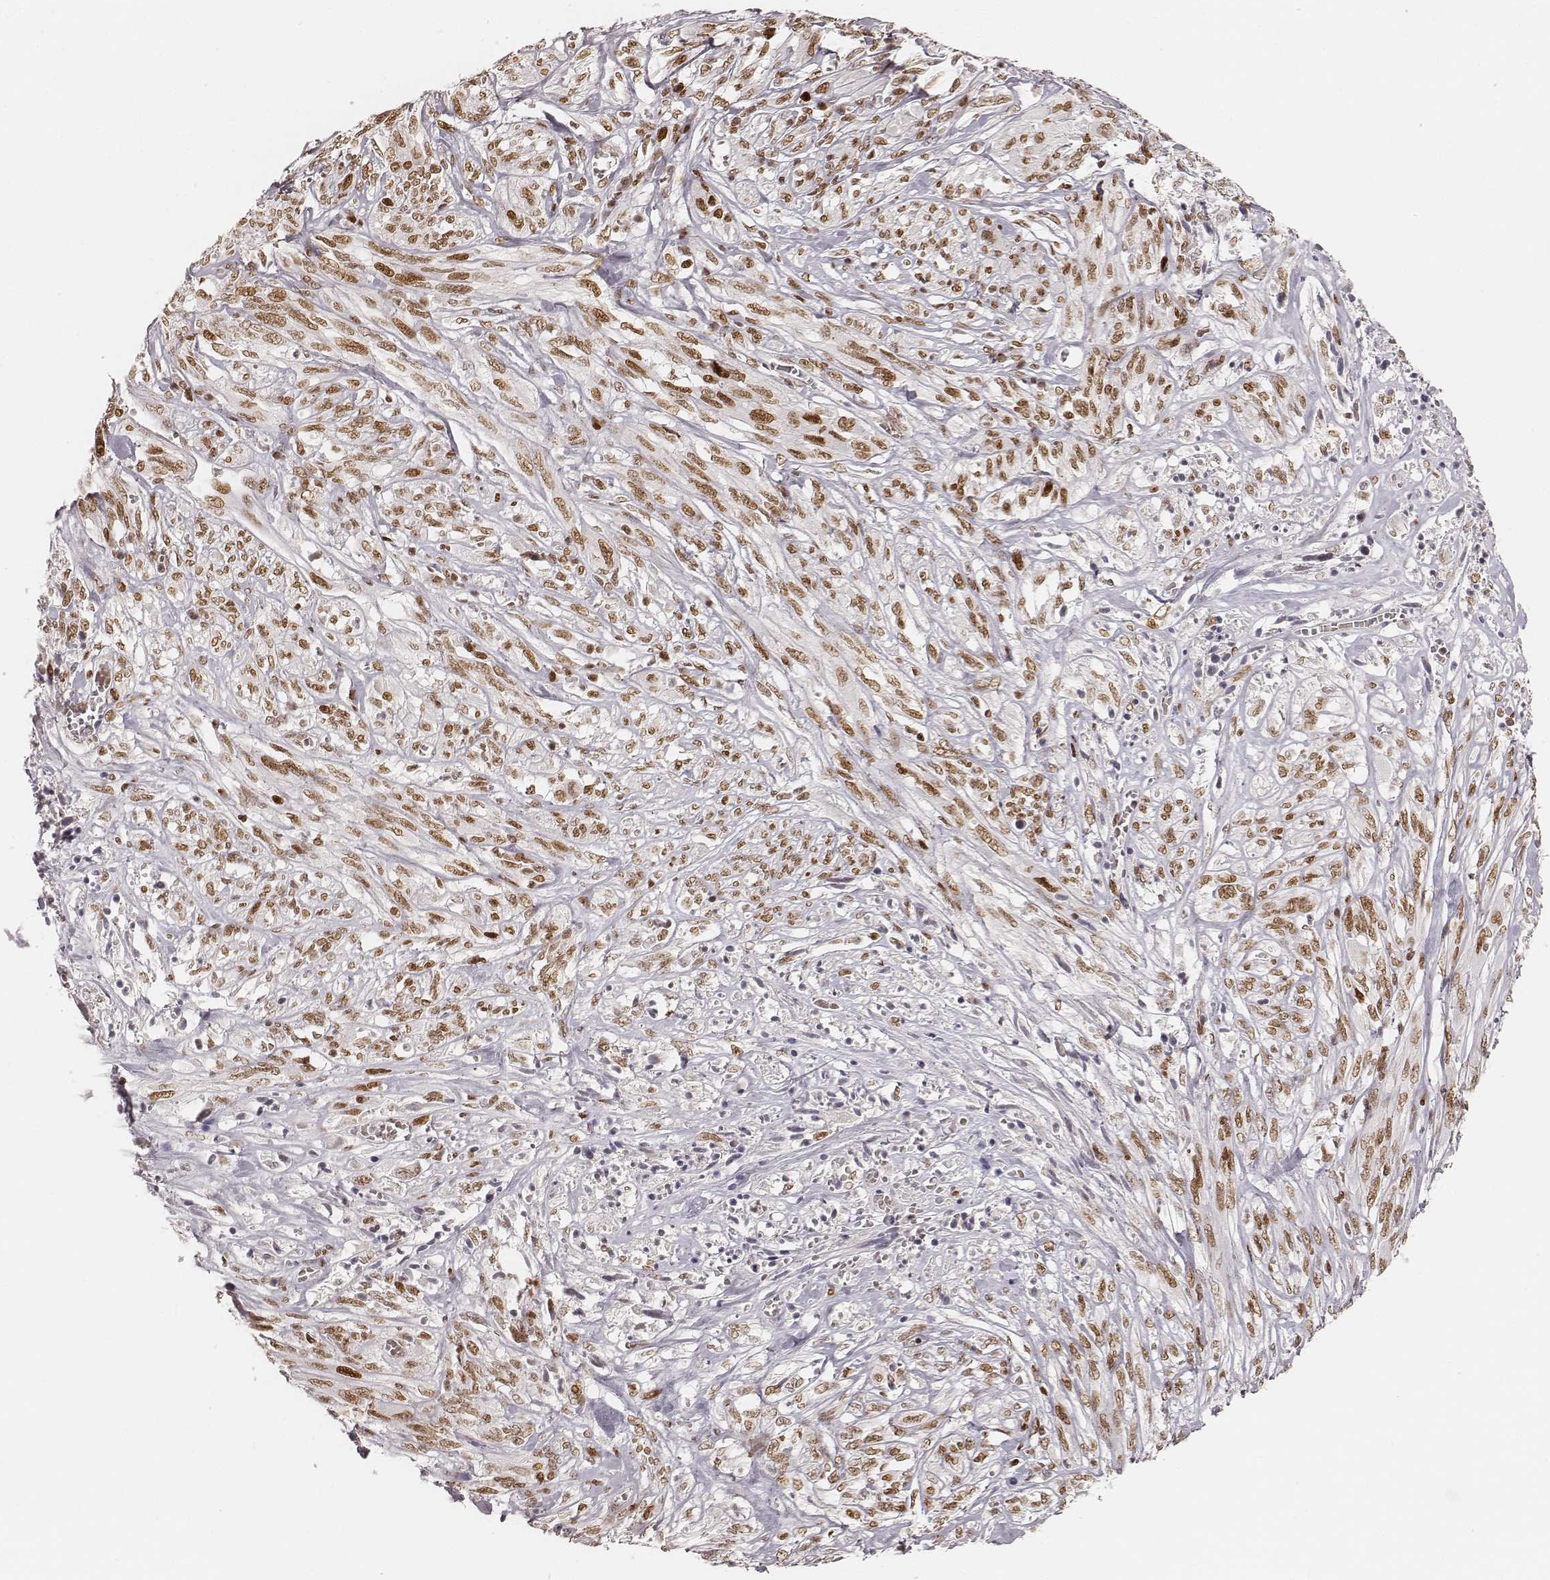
{"staining": {"intensity": "moderate", "quantity": ">75%", "location": "nuclear"}, "tissue": "melanoma", "cell_type": "Tumor cells", "image_type": "cancer", "snomed": [{"axis": "morphology", "description": "Malignant melanoma, NOS"}, {"axis": "topography", "description": "Skin"}], "caption": "Brown immunohistochemical staining in malignant melanoma shows moderate nuclear staining in about >75% of tumor cells.", "gene": "HNRNPC", "patient": {"sex": "female", "age": 91}}